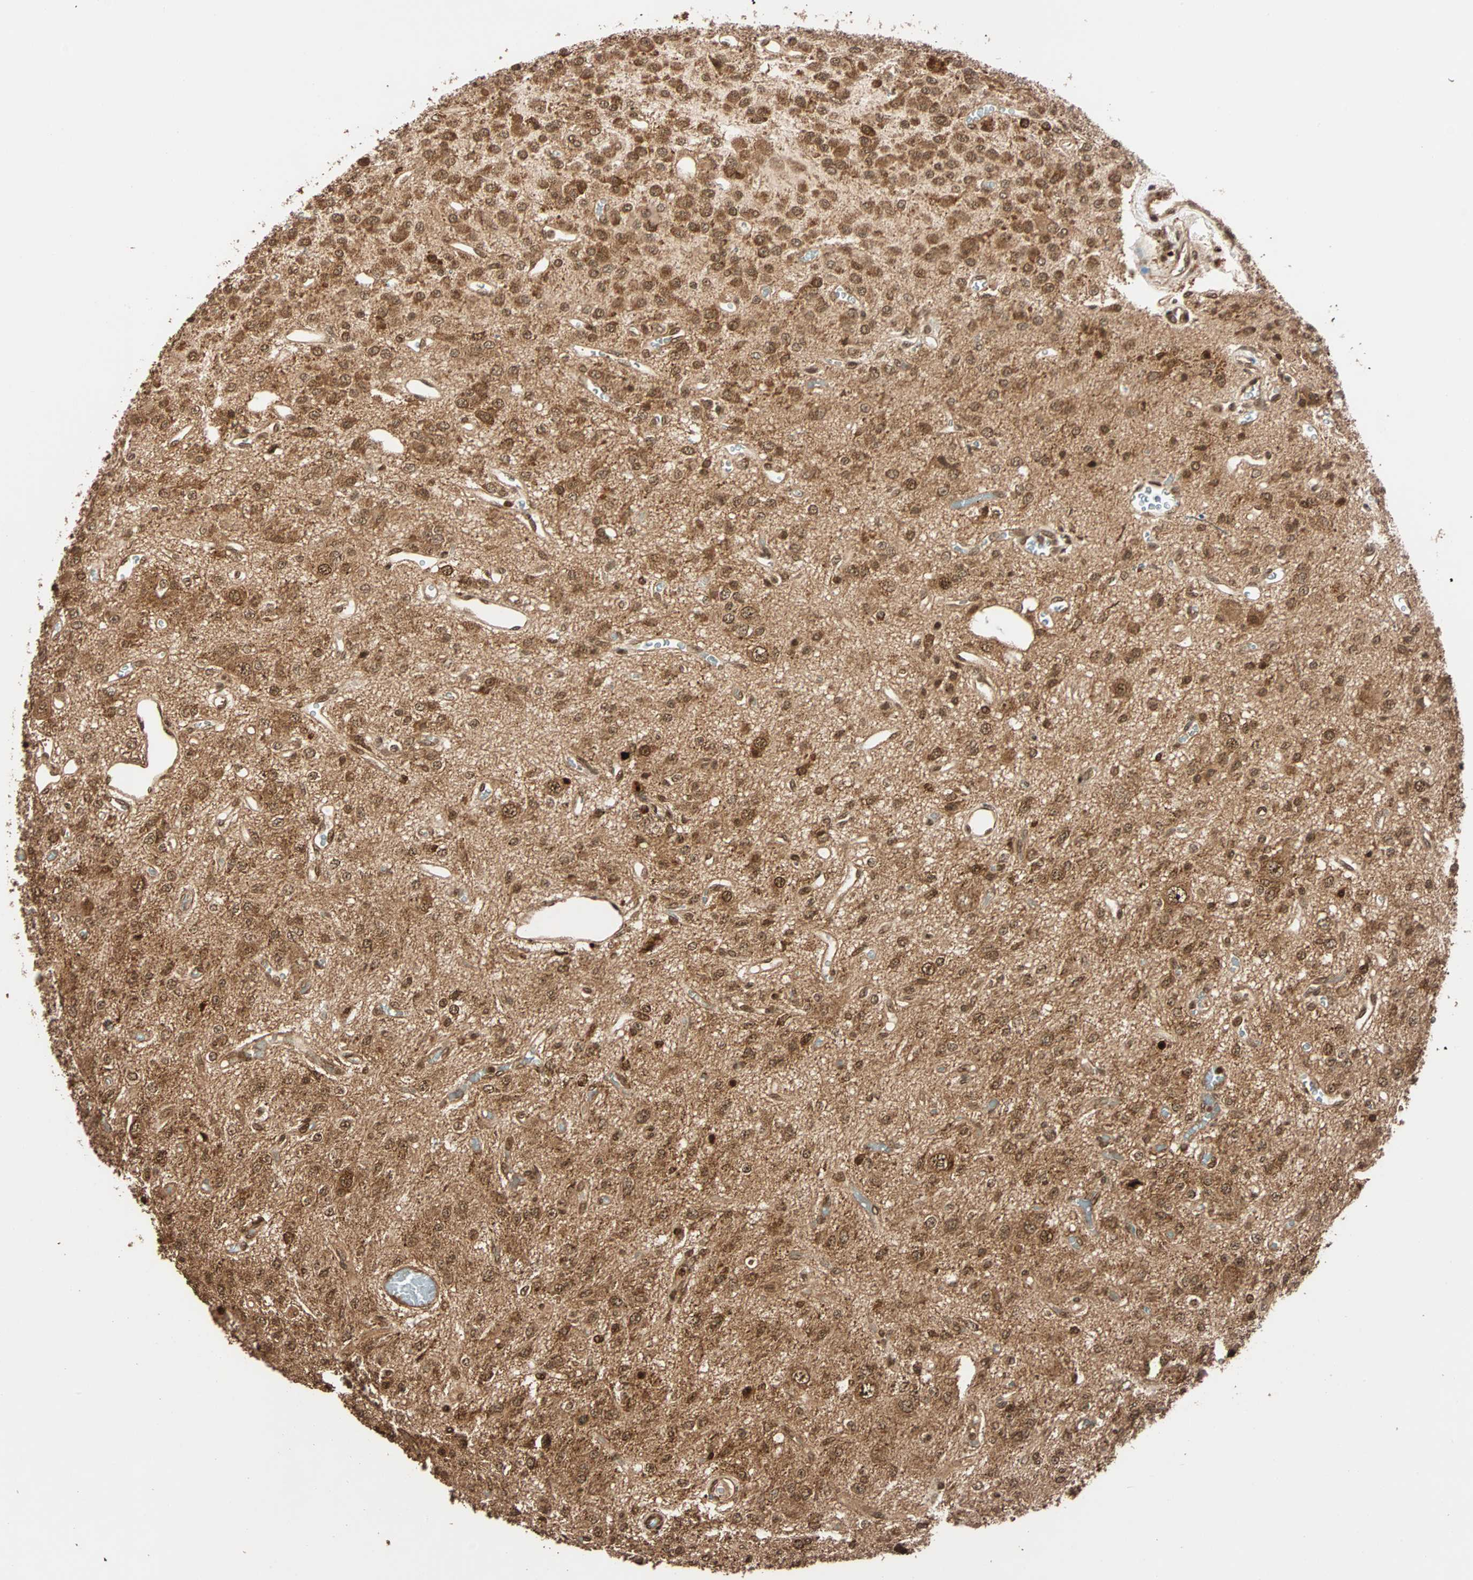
{"staining": {"intensity": "moderate", "quantity": ">75%", "location": "cytoplasmic/membranous,nuclear"}, "tissue": "glioma", "cell_type": "Tumor cells", "image_type": "cancer", "snomed": [{"axis": "morphology", "description": "Glioma, malignant, Low grade"}, {"axis": "topography", "description": "Brain"}], "caption": "Human glioma stained with a brown dye exhibits moderate cytoplasmic/membranous and nuclear positive positivity in about >75% of tumor cells.", "gene": "ALKBH5", "patient": {"sex": "male", "age": 38}}